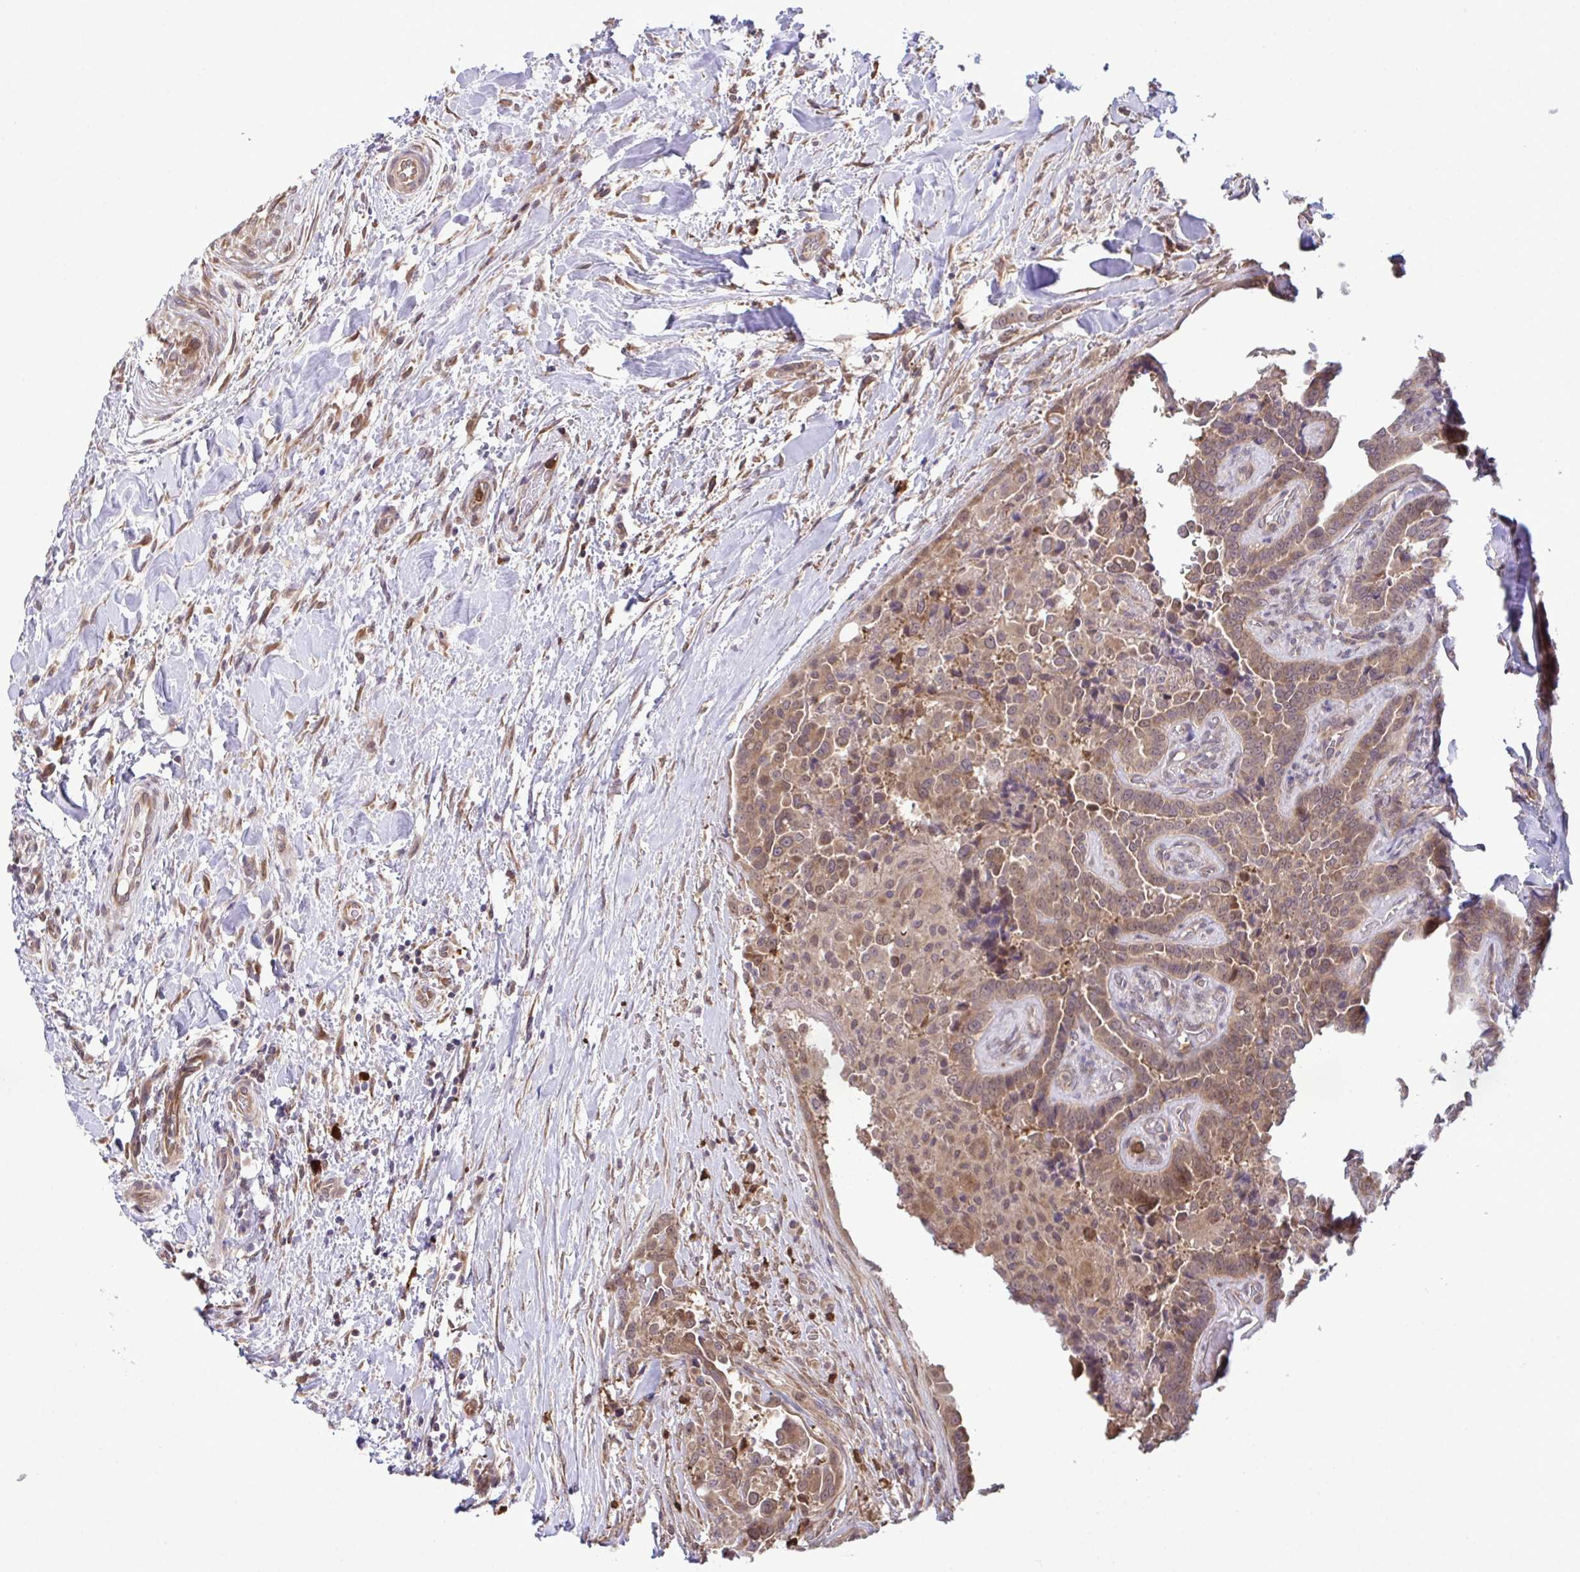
{"staining": {"intensity": "moderate", "quantity": ">75%", "location": "cytoplasmic/membranous,nuclear"}, "tissue": "thyroid cancer", "cell_type": "Tumor cells", "image_type": "cancer", "snomed": [{"axis": "morphology", "description": "Papillary adenocarcinoma, NOS"}, {"axis": "topography", "description": "Thyroid gland"}], "caption": "Thyroid cancer stained with a protein marker shows moderate staining in tumor cells.", "gene": "CMPK1", "patient": {"sex": "male", "age": 61}}